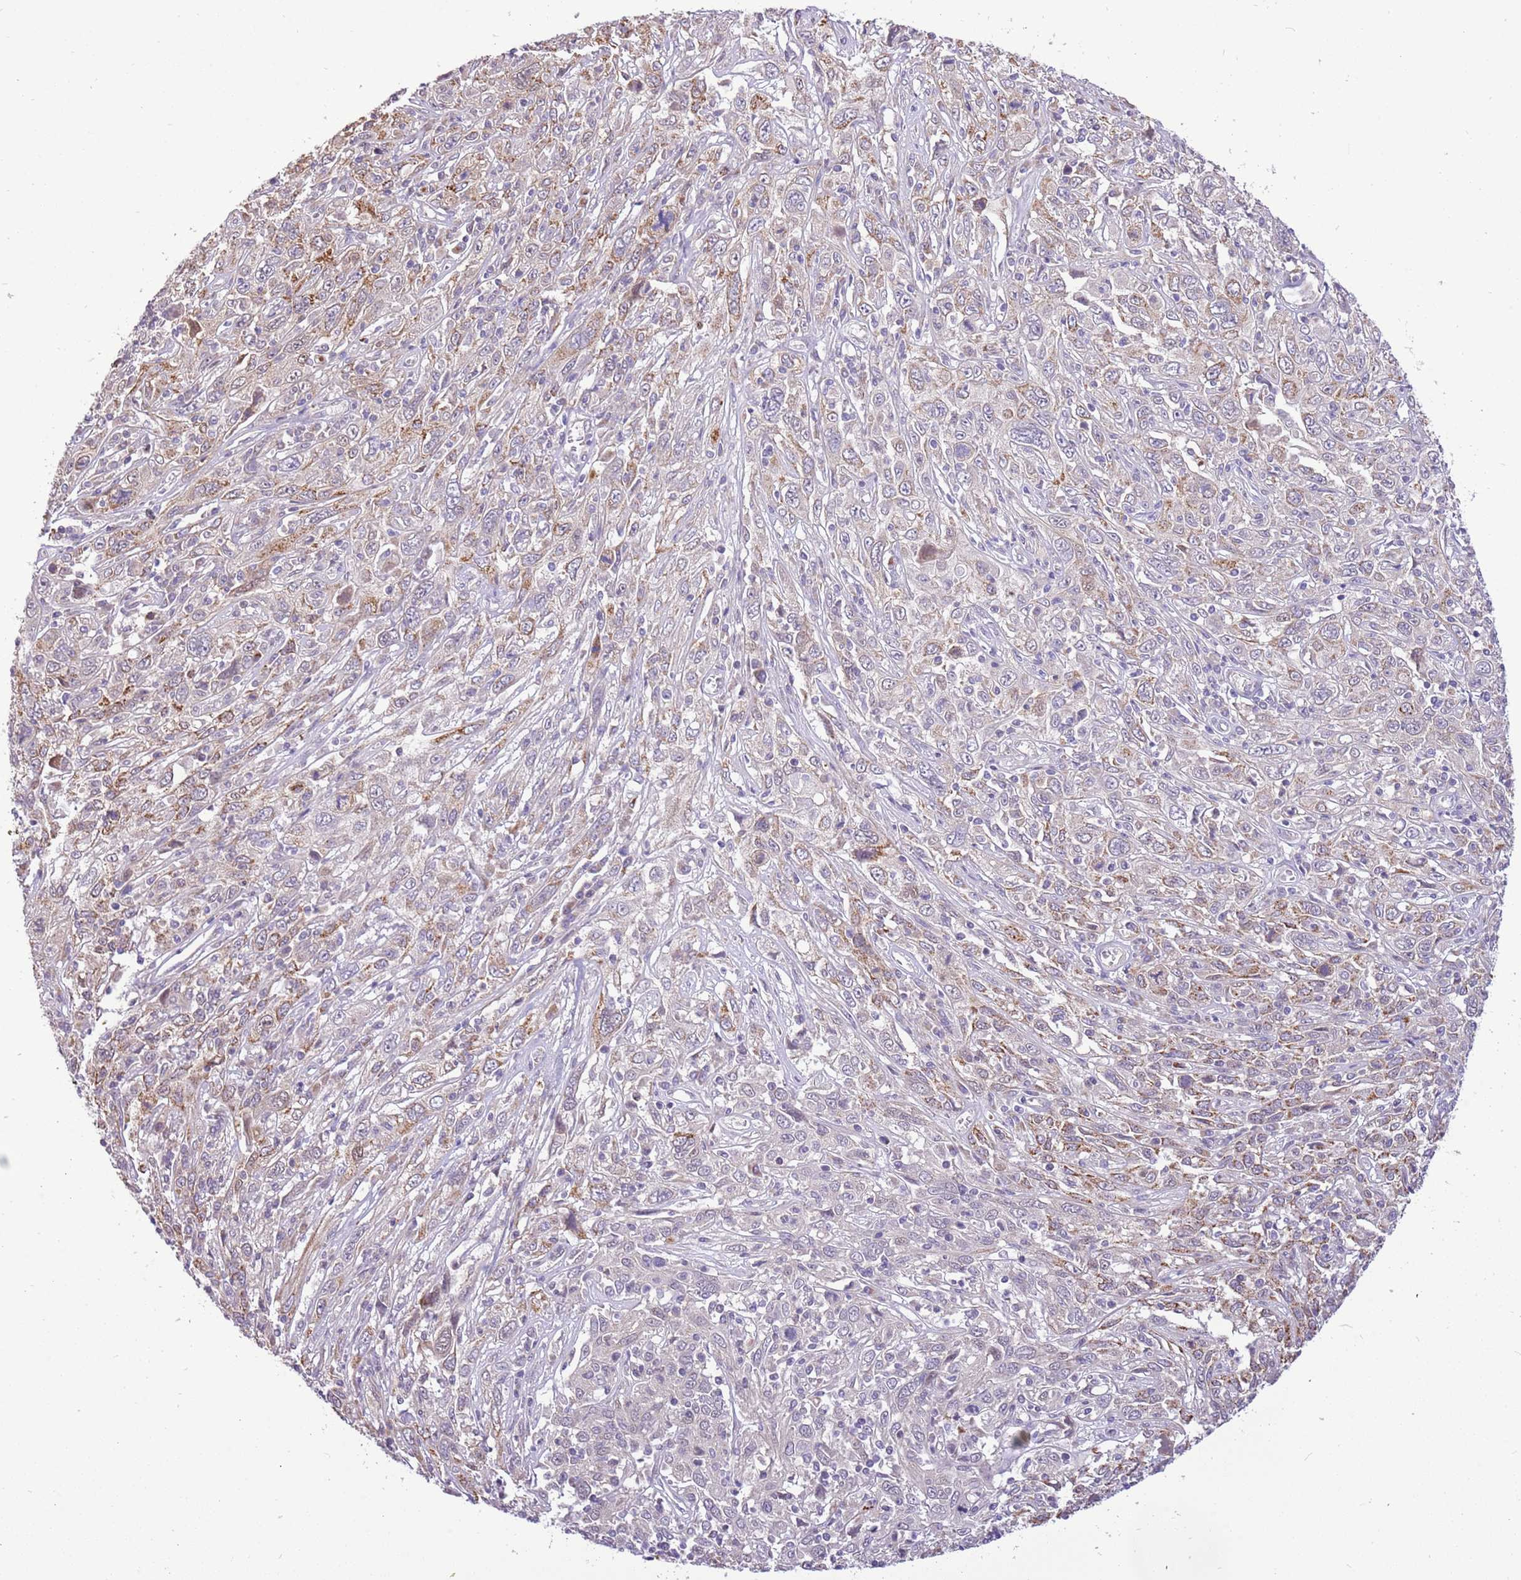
{"staining": {"intensity": "moderate", "quantity": "<25%", "location": "cytoplasmic/membranous"}, "tissue": "cervical cancer", "cell_type": "Tumor cells", "image_type": "cancer", "snomed": [{"axis": "morphology", "description": "Squamous cell carcinoma, NOS"}, {"axis": "topography", "description": "Cervix"}], "caption": "High-power microscopy captured an immunohistochemistry histopathology image of cervical cancer (squamous cell carcinoma), revealing moderate cytoplasmic/membranous staining in about <25% of tumor cells.", "gene": "COX17", "patient": {"sex": "female", "age": 46}}